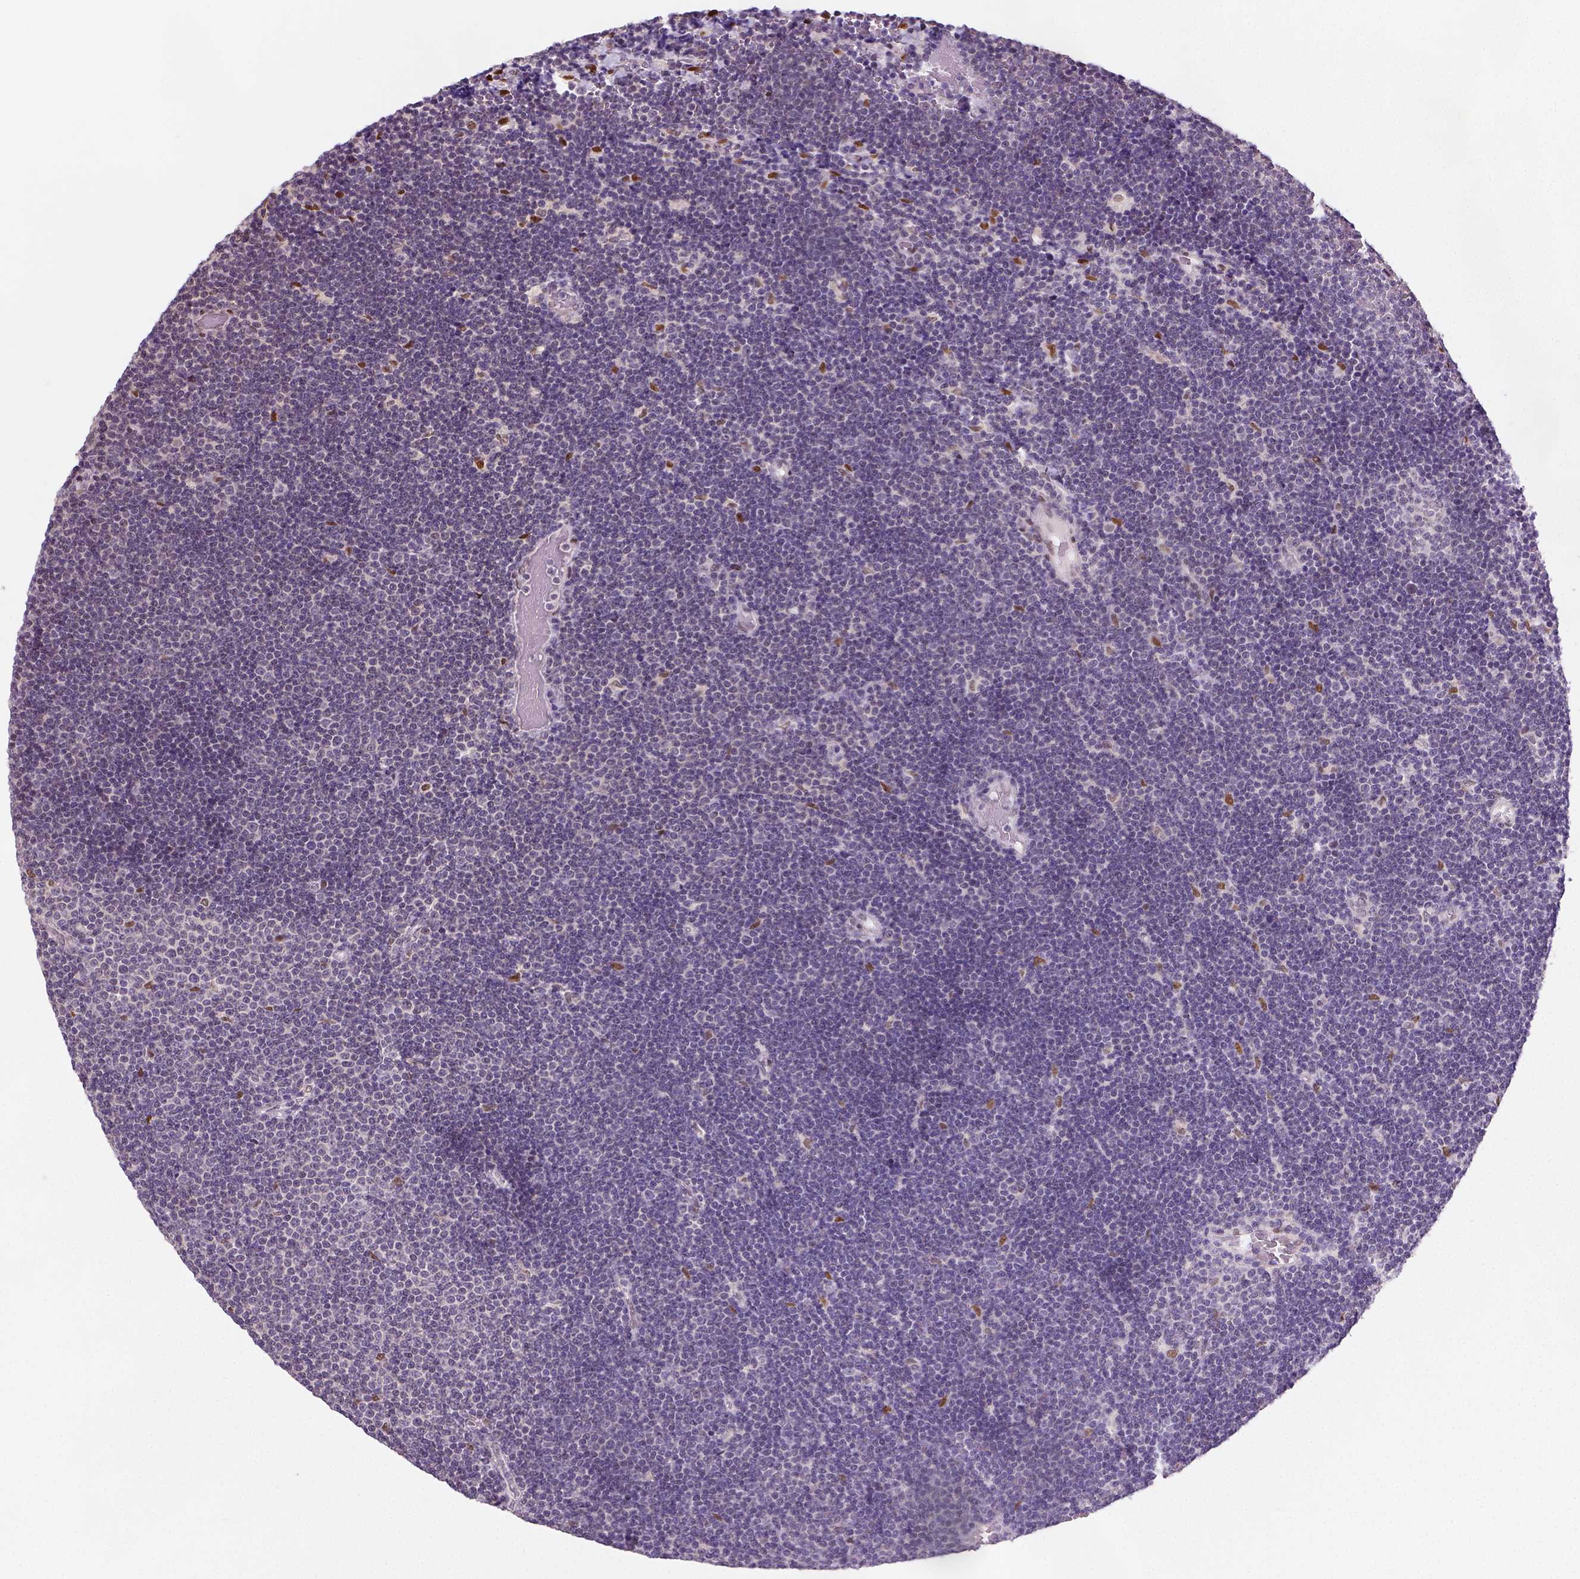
{"staining": {"intensity": "negative", "quantity": "none", "location": "none"}, "tissue": "lymphoma", "cell_type": "Tumor cells", "image_type": "cancer", "snomed": [{"axis": "morphology", "description": "Malignant lymphoma, non-Hodgkin's type, Low grade"}, {"axis": "topography", "description": "Brain"}], "caption": "DAB immunohistochemical staining of lymphoma displays no significant staining in tumor cells.", "gene": "C1orf112", "patient": {"sex": "female", "age": 66}}